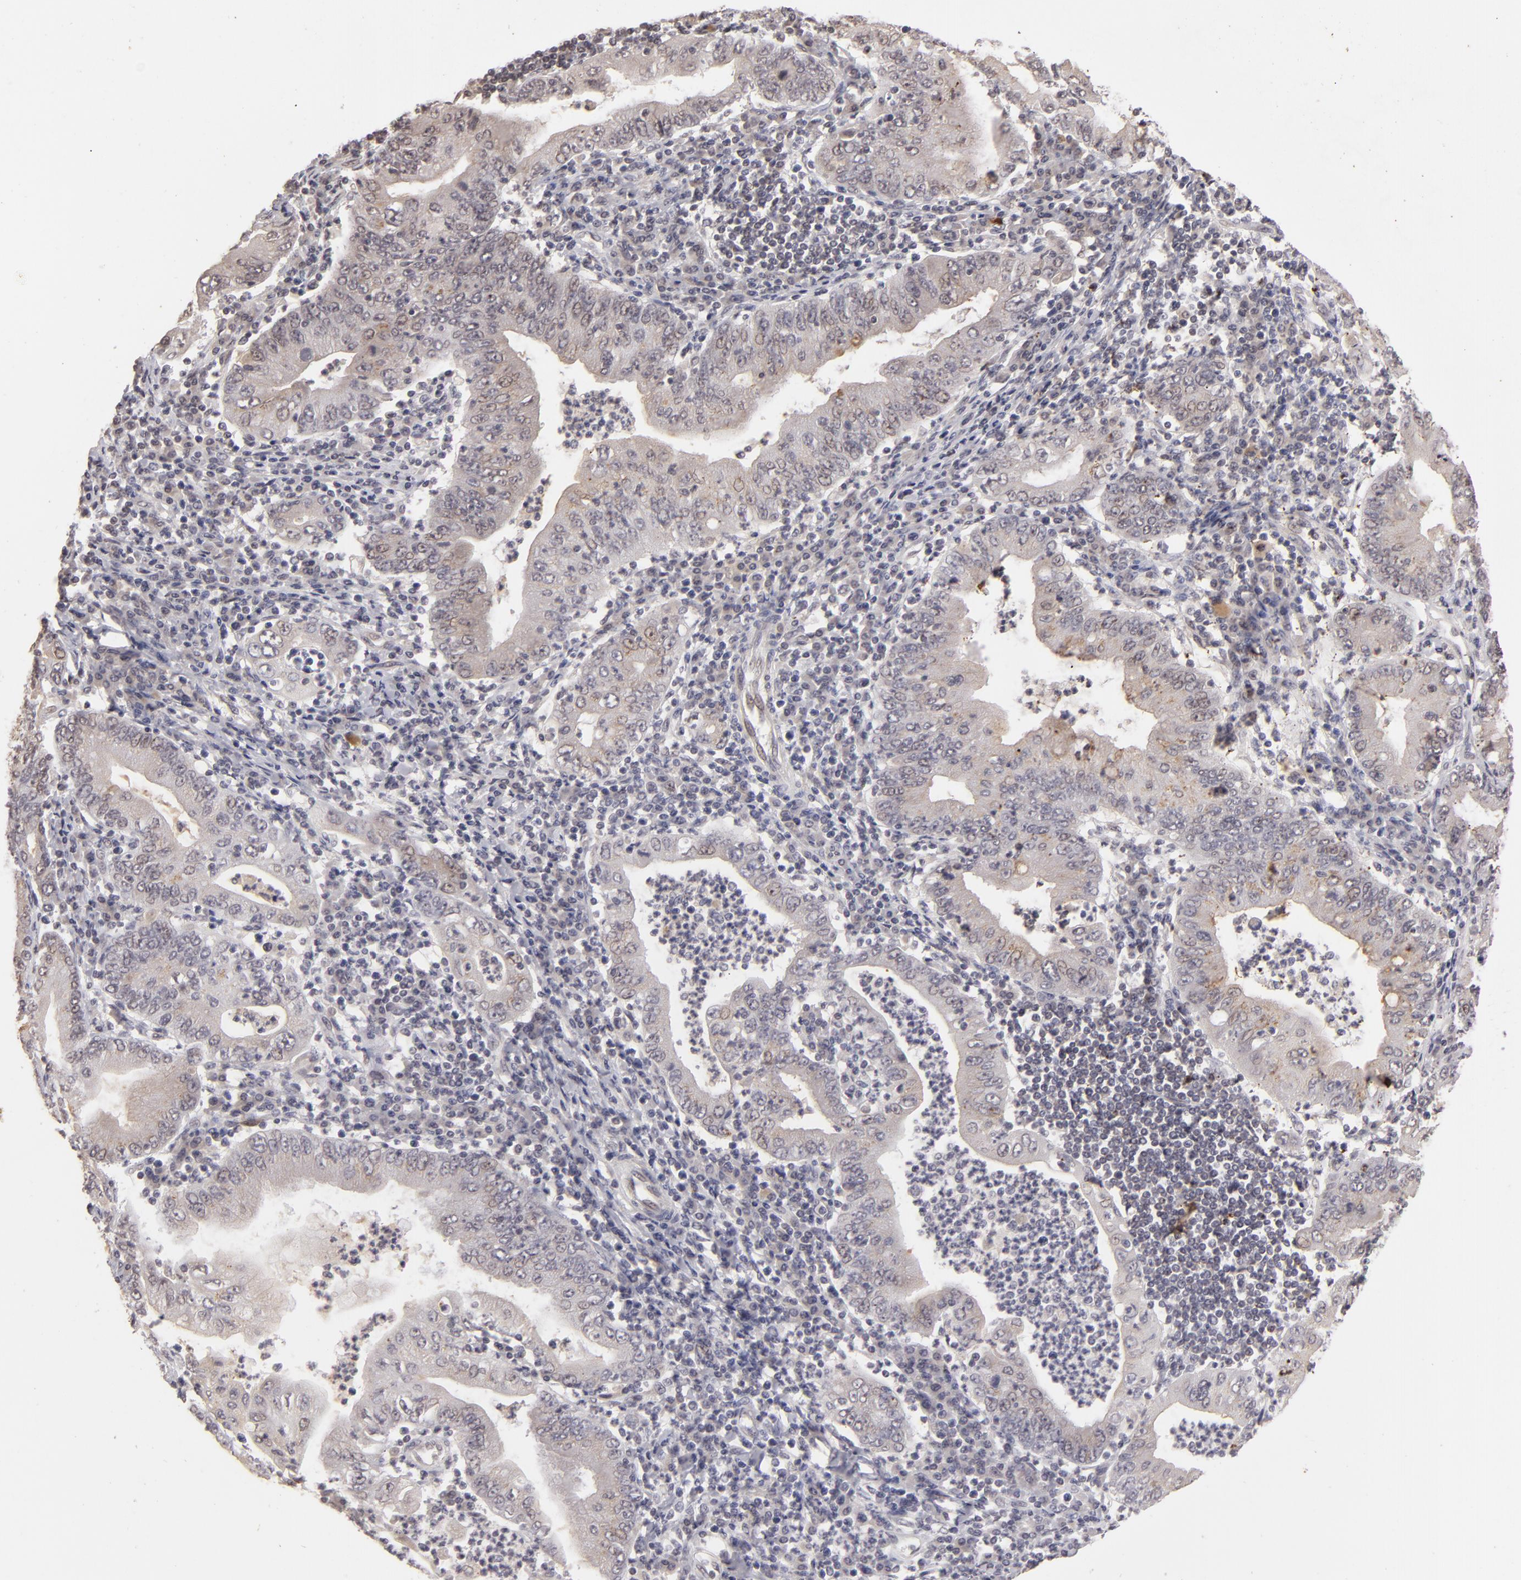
{"staining": {"intensity": "negative", "quantity": "none", "location": "none"}, "tissue": "stomach cancer", "cell_type": "Tumor cells", "image_type": "cancer", "snomed": [{"axis": "morphology", "description": "Normal tissue, NOS"}, {"axis": "morphology", "description": "Adenocarcinoma, NOS"}, {"axis": "topography", "description": "Esophagus"}, {"axis": "topography", "description": "Stomach, upper"}, {"axis": "topography", "description": "Peripheral nerve tissue"}], "caption": "The image displays no significant staining in tumor cells of stomach cancer. (DAB immunohistochemistry (IHC) visualized using brightfield microscopy, high magnification).", "gene": "DFFA", "patient": {"sex": "male", "age": 62}}